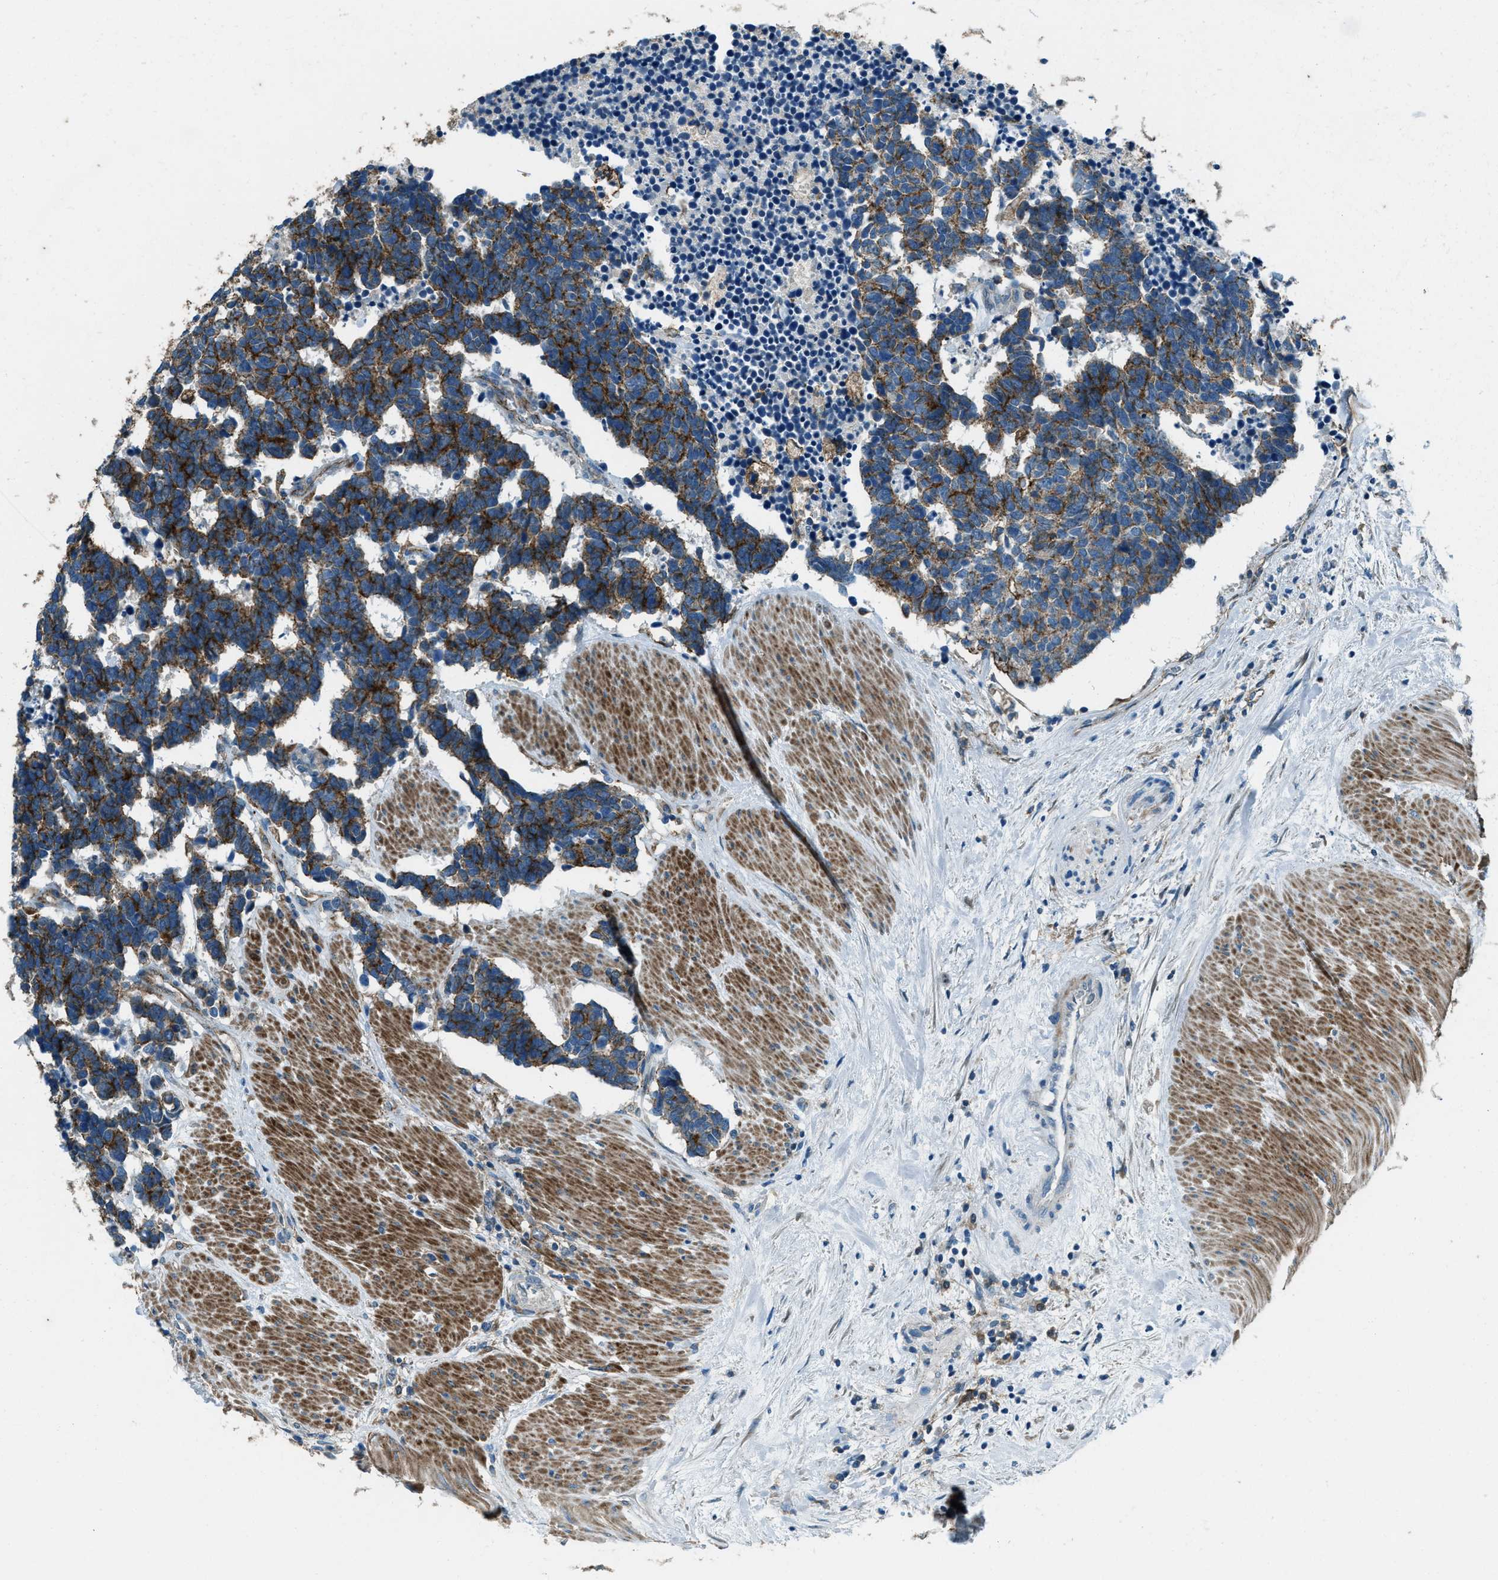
{"staining": {"intensity": "moderate", "quantity": ">75%", "location": "cytoplasmic/membranous"}, "tissue": "carcinoid", "cell_type": "Tumor cells", "image_type": "cancer", "snomed": [{"axis": "morphology", "description": "Carcinoma, NOS"}, {"axis": "morphology", "description": "Carcinoid, malignant, NOS"}, {"axis": "topography", "description": "Urinary bladder"}], "caption": "Immunohistochemical staining of human carcinoid (malignant) shows moderate cytoplasmic/membranous protein positivity in about >75% of tumor cells.", "gene": "SVIL", "patient": {"sex": "male", "age": 57}}